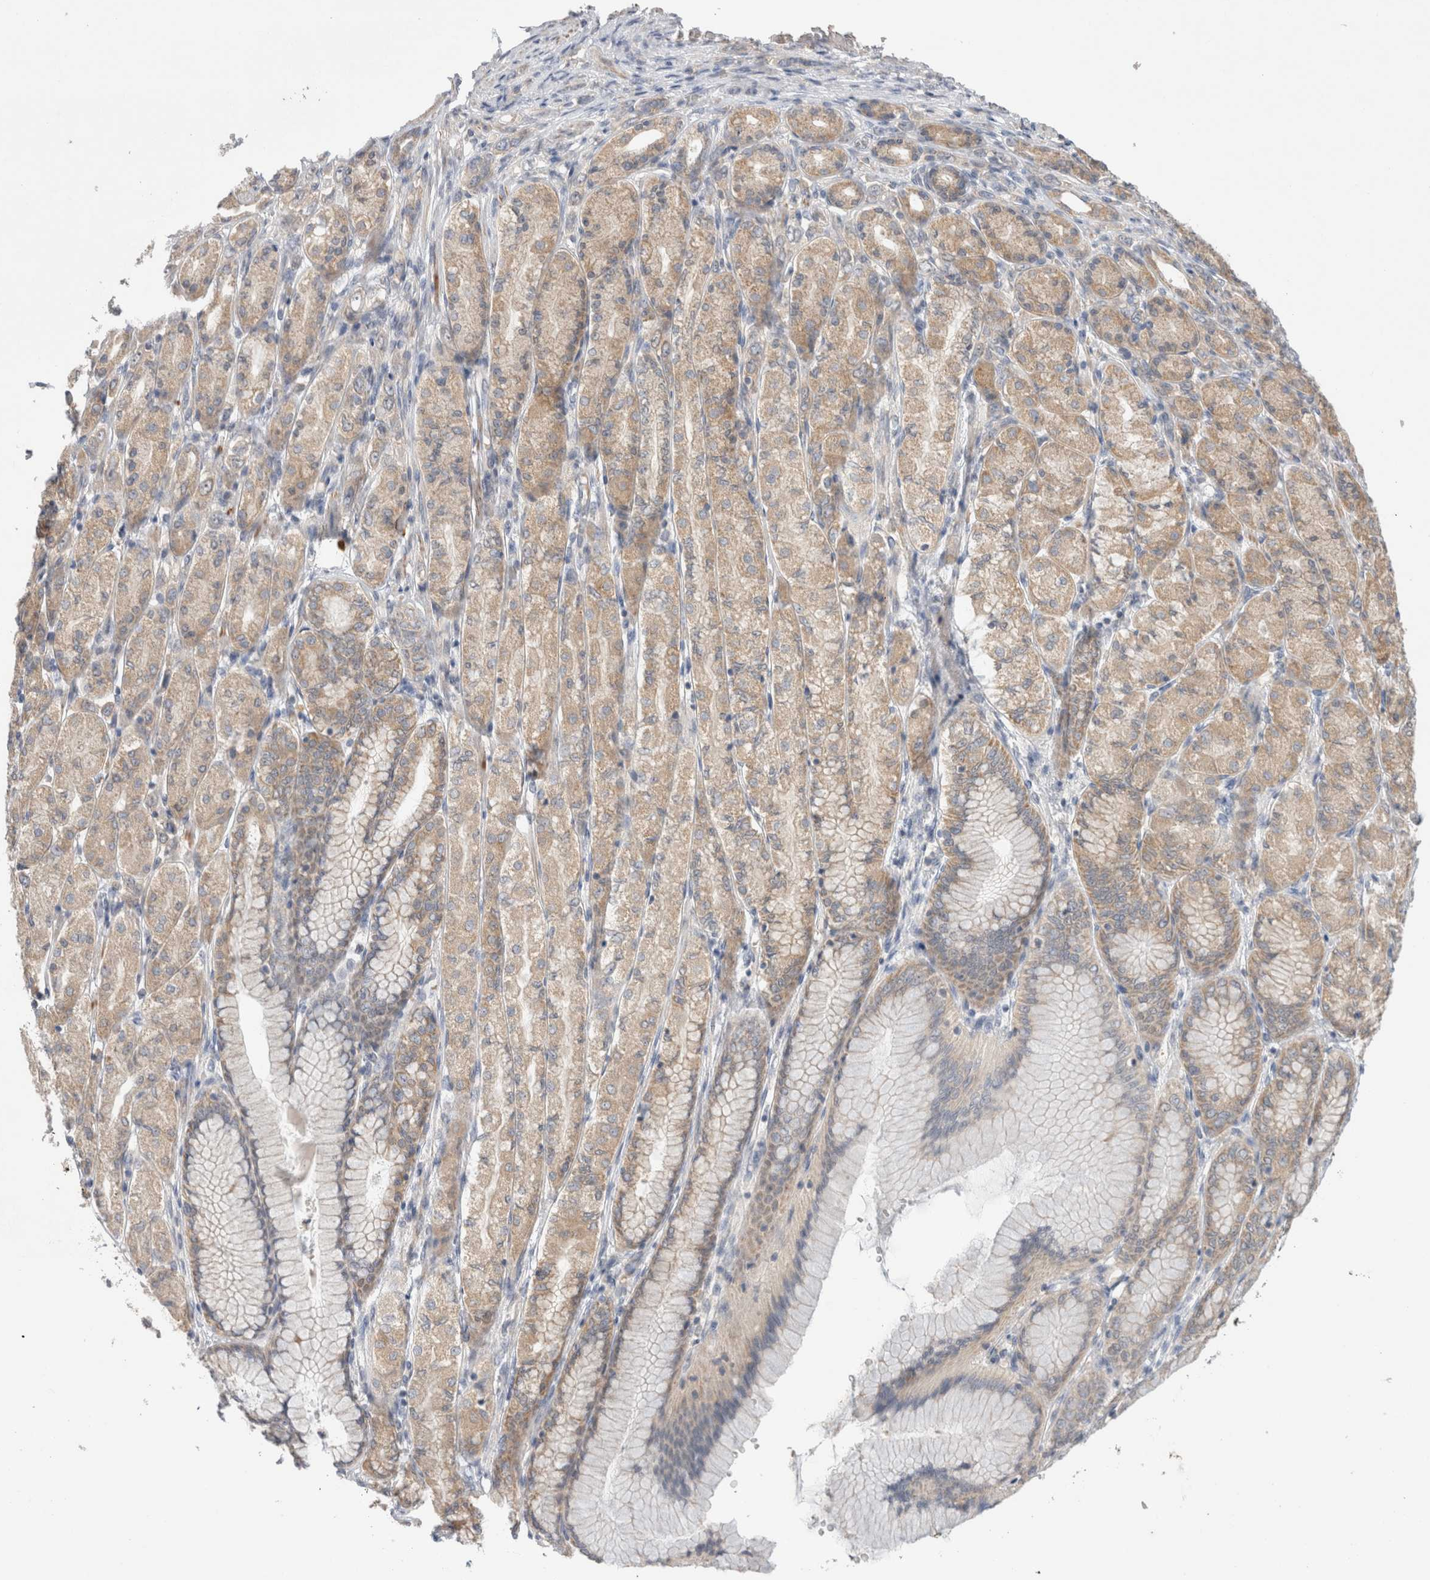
{"staining": {"intensity": "moderate", "quantity": ">75%", "location": "cytoplasmic/membranous"}, "tissue": "stomach cancer", "cell_type": "Tumor cells", "image_type": "cancer", "snomed": [{"axis": "morphology", "description": "Adenocarcinoma, NOS"}, {"axis": "topography", "description": "Stomach"}], "caption": "Protein analysis of adenocarcinoma (stomach) tissue shows moderate cytoplasmic/membranous staining in approximately >75% of tumor cells.", "gene": "NDOR1", "patient": {"sex": "female", "age": 65}}